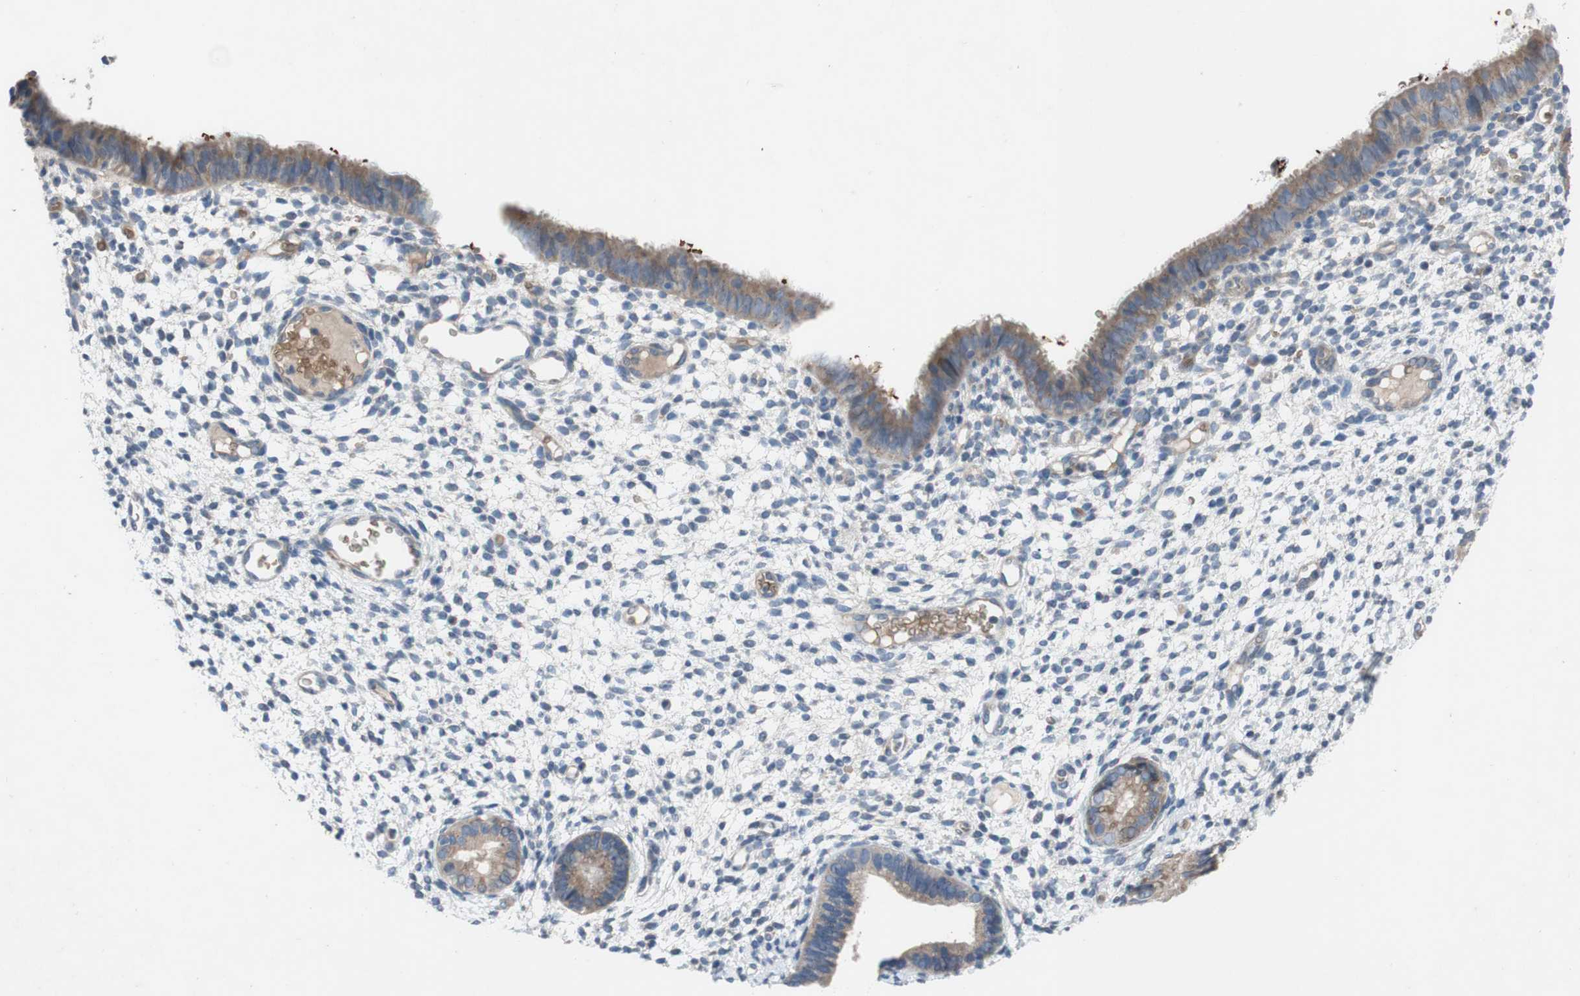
{"staining": {"intensity": "negative", "quantity": "none", "location": "none"}, "tissue": "endometrium", "cell_type": "Cells in endometrial stroma", "image_type": "normal", "snomed": [{"axis": "morphology", "description": "Normal tissue, NOS"}, {"axis": "topography", "description": "Endometrium"}], "caption": "High power microscopy micrograph of an immunohistochemistry (IHC) micrograph of normal endometrium, revealing no significant staining in cells in endometrial stroma. (DAB (3,3'-diaminobenzidine) immunohistochemistry (IHC) visualized using brightfield microscopy, high magnification).", "gene": "ADD2", "patient": {"sex": "female", "age": 61}}